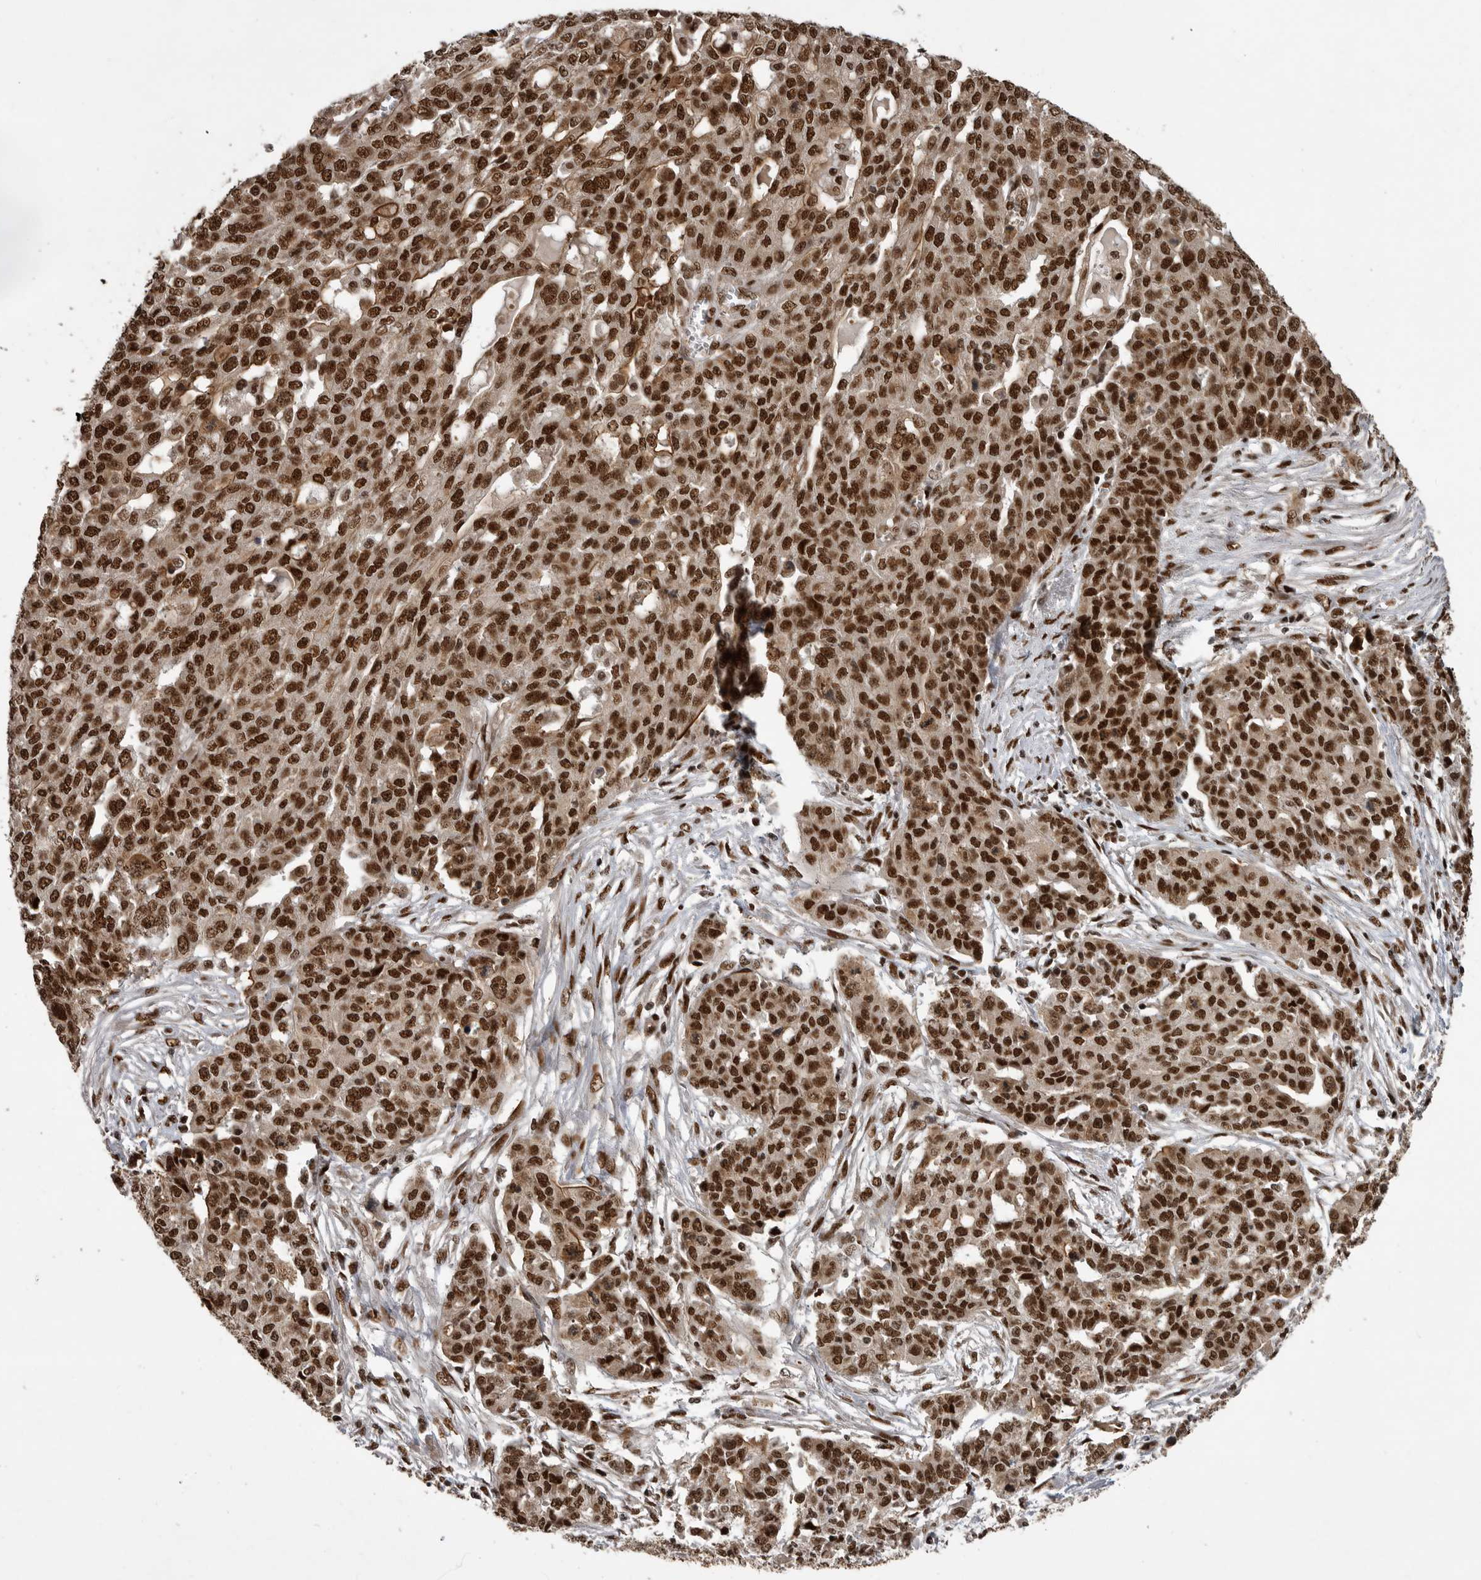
{"staining": {"intensity": "strong", "quantity": ">75%", "location": "nuclear"}, "tissue": "ovarian cancer", "cell_type": "Tumor cells", "image_type": "cancer", "snomed": [{"axis": "morphology", "description": "Cystadenocarcinoma, serous, NOS"}, {"axis": "topography", "description": "Soft tissue"}, {"axis": "topography", "description": "Ovary"}], "caption": "Strong nuclear protein positivity is appreciated in approximately >75% of tumor cells in ovarian serous cystadenocarcinoma. Immunohistochemistry stains the protein in brown and the nuclei are stained blue.", "gene": "PPP1R8", "patient": {"sex": "female", "age": 57}}